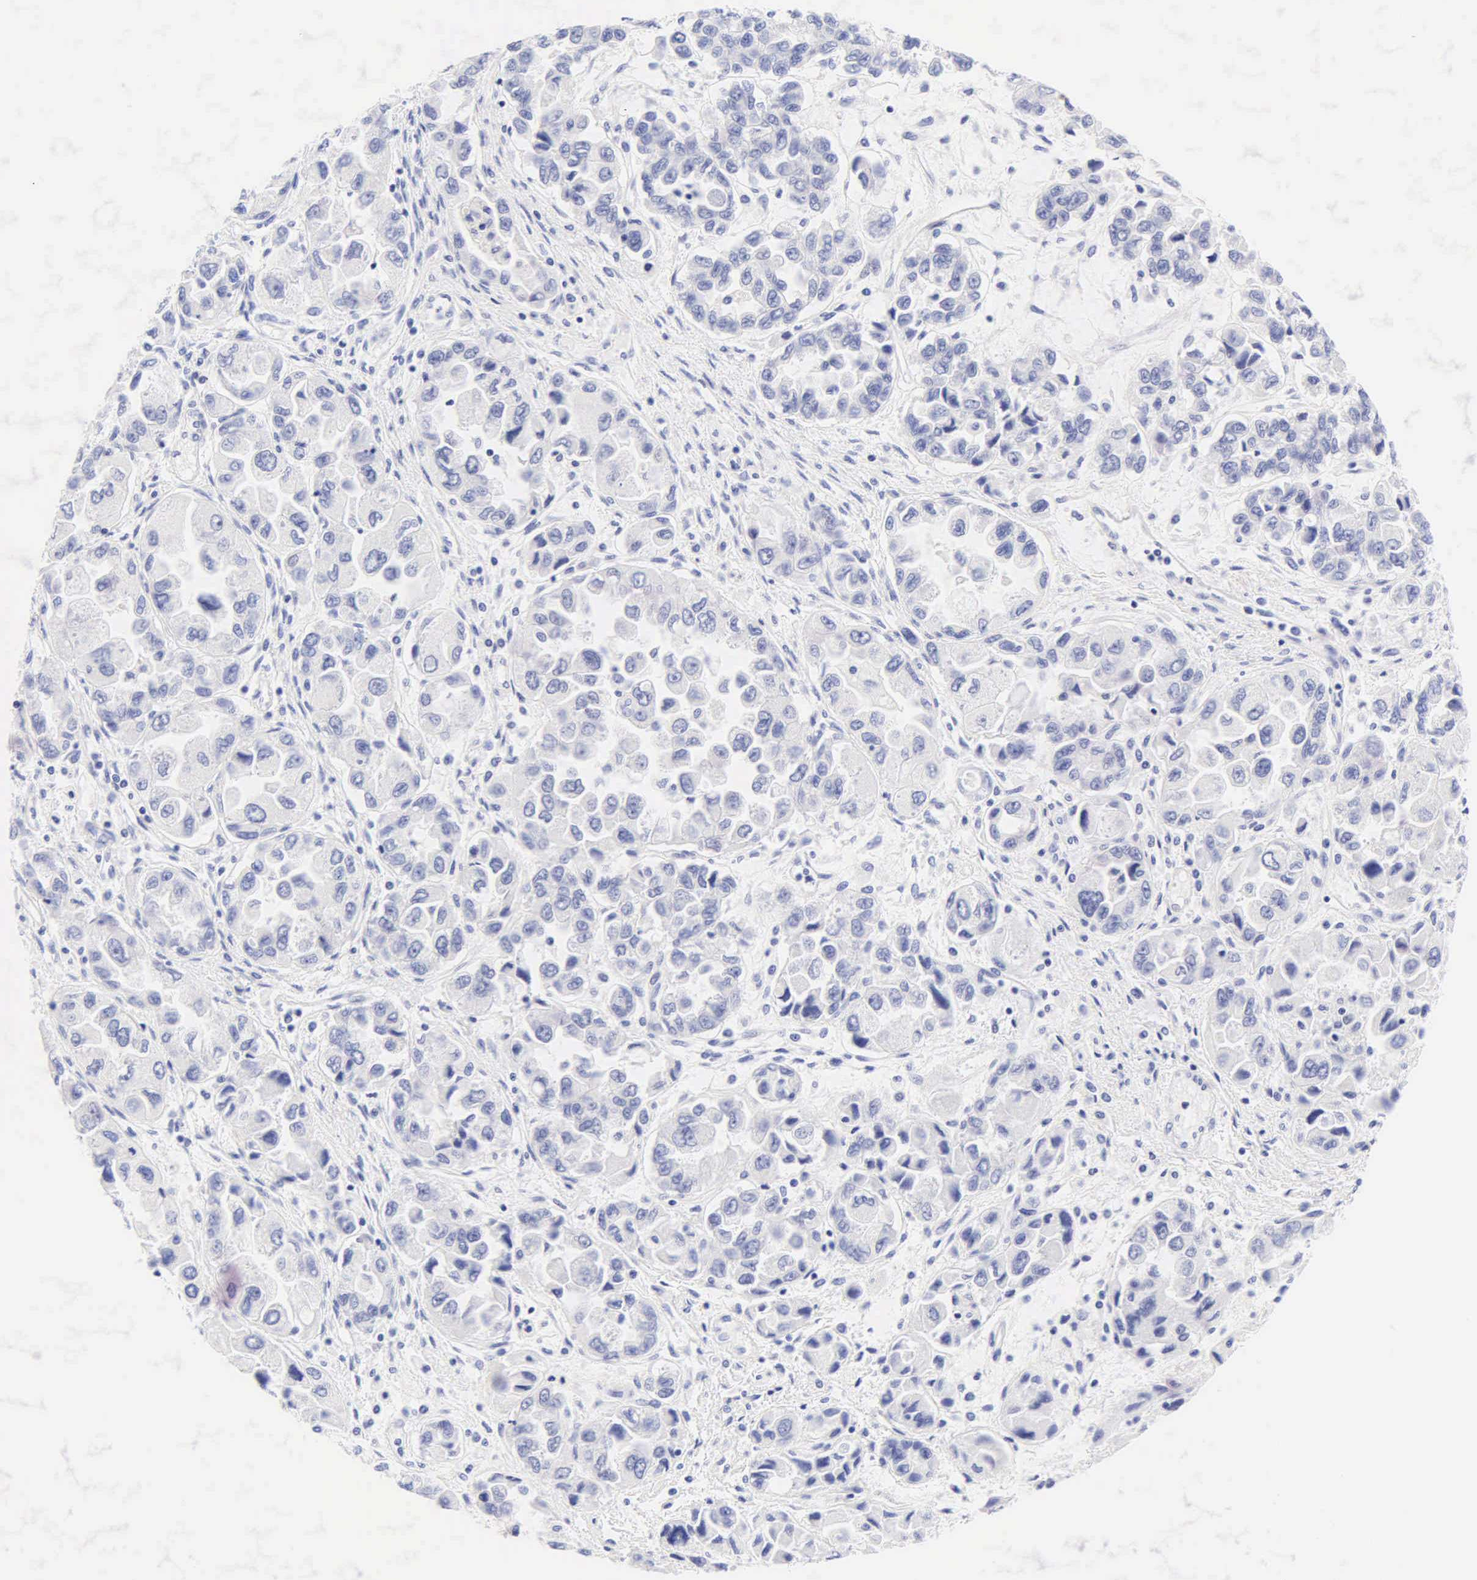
{"staining": {"intensity": "negative", "quantity": "none", "location": "none"}, "tissue": "ovarian cancer", "cell_type": "Tumor cells", "image_type": "cancer", "snomed": [{"axis": "morphology", "description": "Cystadenocarcinoma, serous, NOS"}, {"axis": "topography", "description": "Ovary"}], "caption": "Immunohistochemistry (IHC) of ovarian serous cystadenocarcinoma demonstrates no expression in tumor cells.", "gene": "KRT20", "patient": {"sex": "female", "age": 84}}